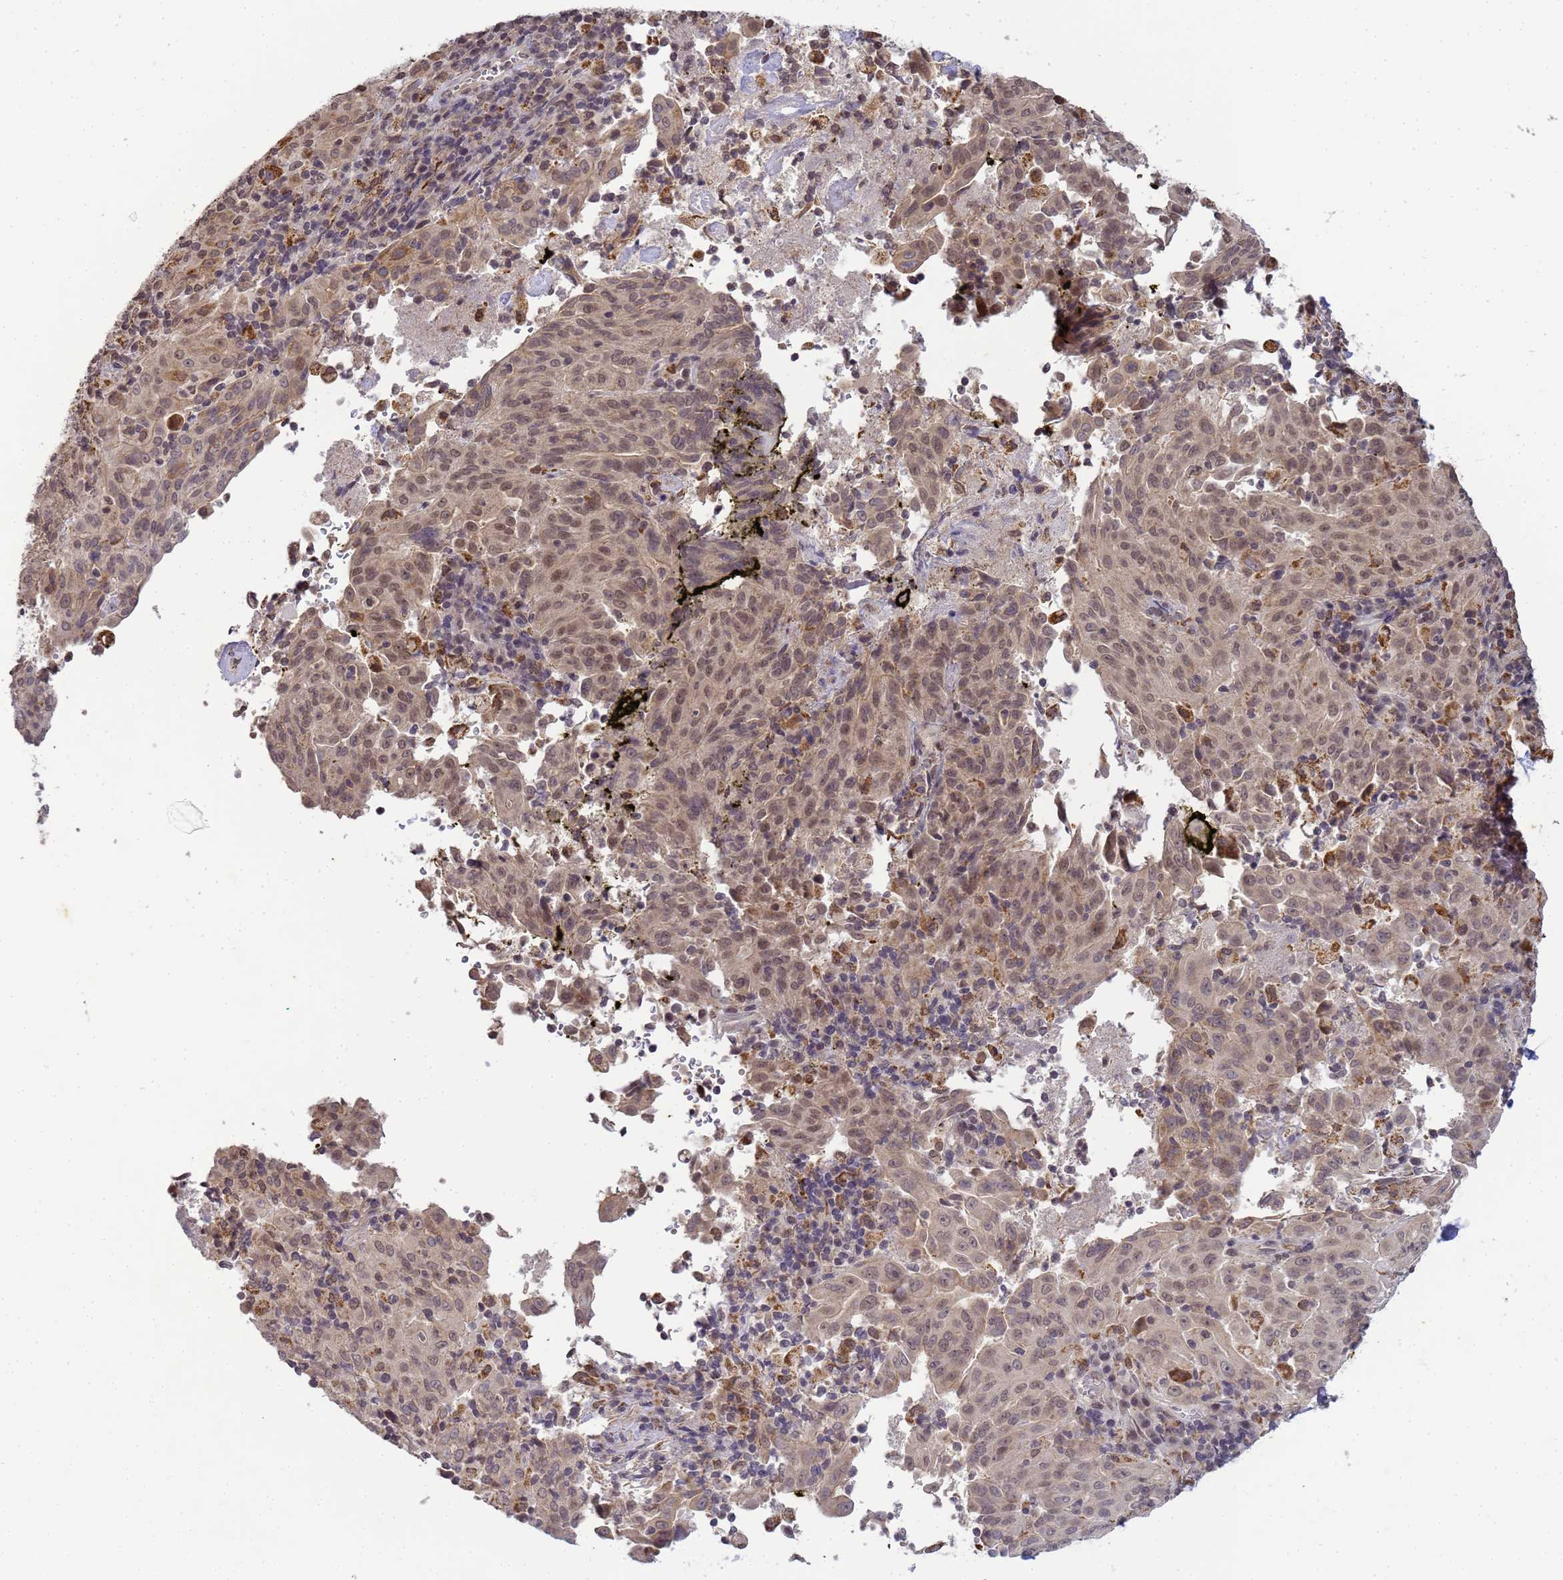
{"staining": {"intensity": "weak", "quantity": "25%-75%", "location": "cytoplasmic/membranous,nuclear"}, "tissue": "pancreatic cancer", "cell_type": "Tumor cells", "image_type": "cancer", "snomed": [{"axis": "morphology", "description": "Adenocarcinoma, NOS"}, {"axis": "topography", "description": "Pancreas"}], "caption": "This photomicrograph exhibits IHC staining of human adenocarcinoma (pancreatic), with low weak cytoplasmic/membranous and nuclear expression in approximately 25%-75% of tumor cells.", "gene": "MYL7", "patient": {"sex": "male", "age": 63}}